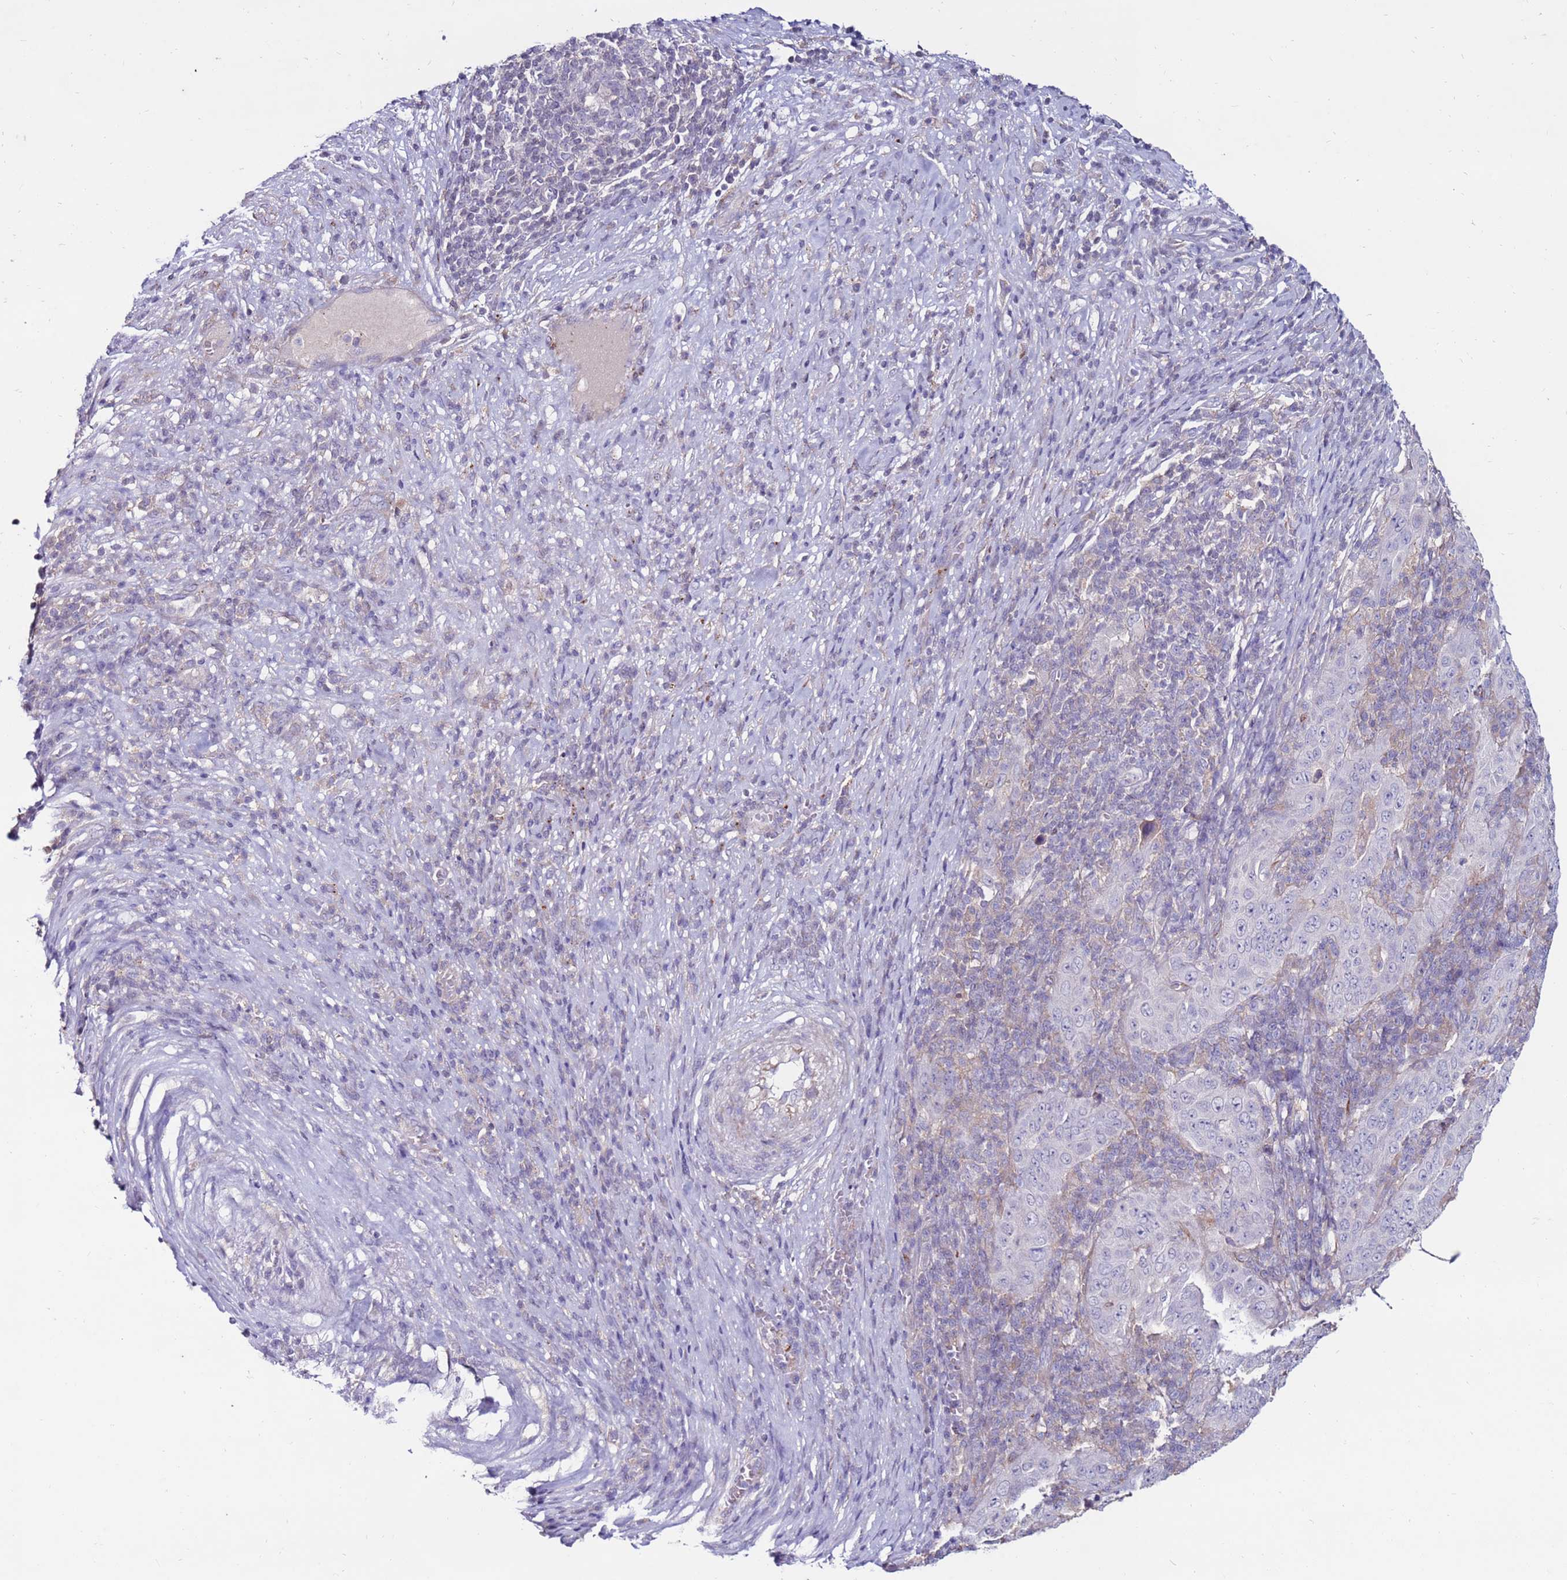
{"staining": {"intensity": "negative", "quantity": "none", "location": "none"}, "tissue": "pancreatic cancer", "cell_type": "Tumor cells", "image_type": "cancer", "snomed": [{"axis": "morphology", "description": "Adenocarcinoma, NOS"}, {"axis": "topography", "description": "Pancreas"}], "caption": "DAB immunohistochemical staining of pancreatic cancer shows no significant positivity in tumor cells. (DAB (3,3'-diaminobenzidine) immunohistochemistry, high magnification).", "gene": "CLEC4M", "patient": {"sex": "male", "age": 63}}